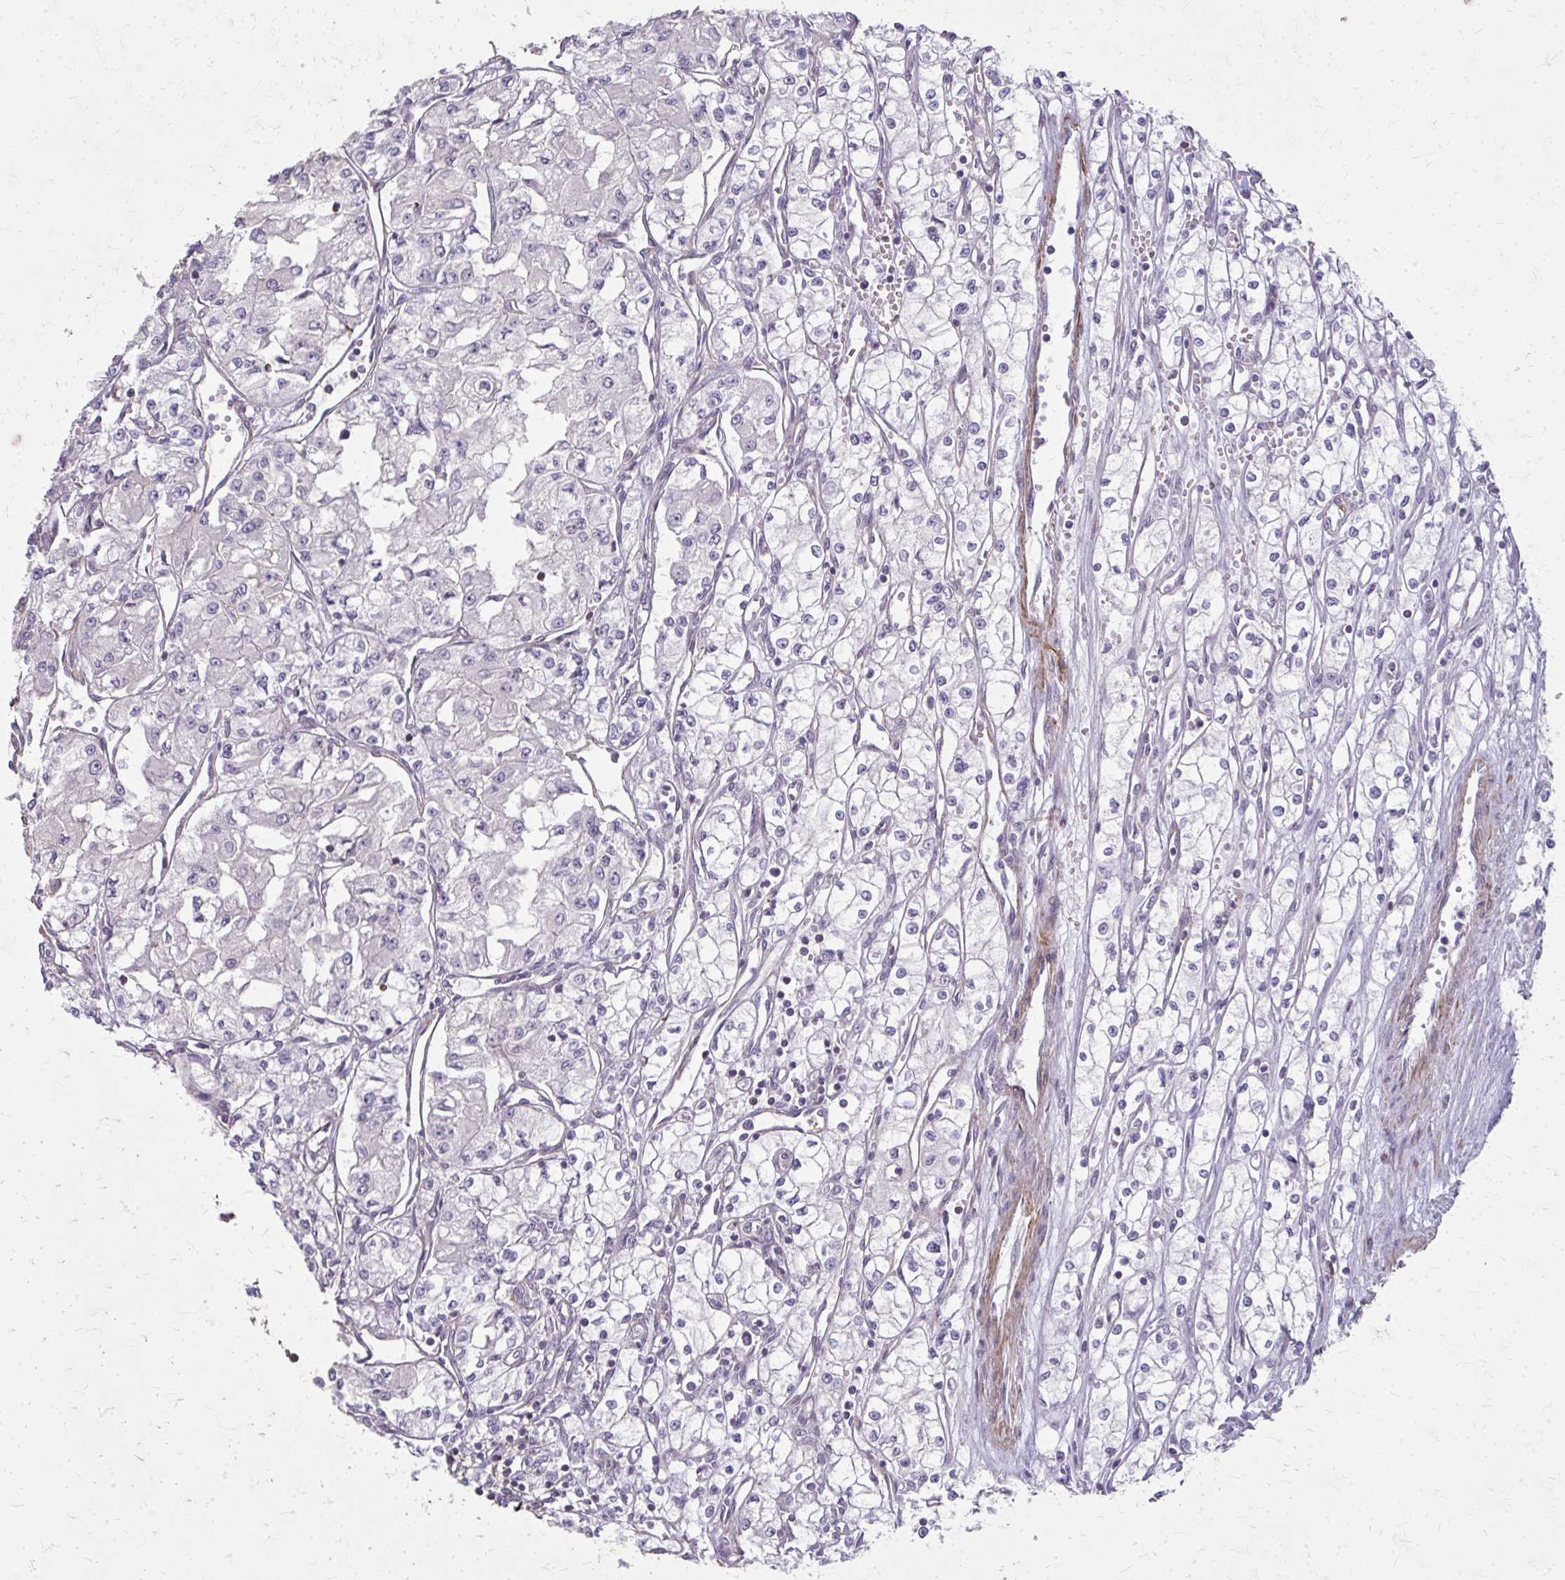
{"staining": {"intensity": "negative", "quantity": "none", "location": "none"}, "tissue": "renal cancer", "cell_type": "Tumor cells", "image_type": "cancer", "snomed": [{"axis": "morphology", "description": "Adenocarcinoma, NOS"}, {"axis": "topography", "description": "Kidney"}], "caption": "This photomicrograph is of adenocarcinoma (renal) stained with IHC to label a protein in brown with the nuclei are counter-stained blue. There is no expression in tumor cells.", "gene": "TENM4", "patient": {"sex": "male", "age": 59}}